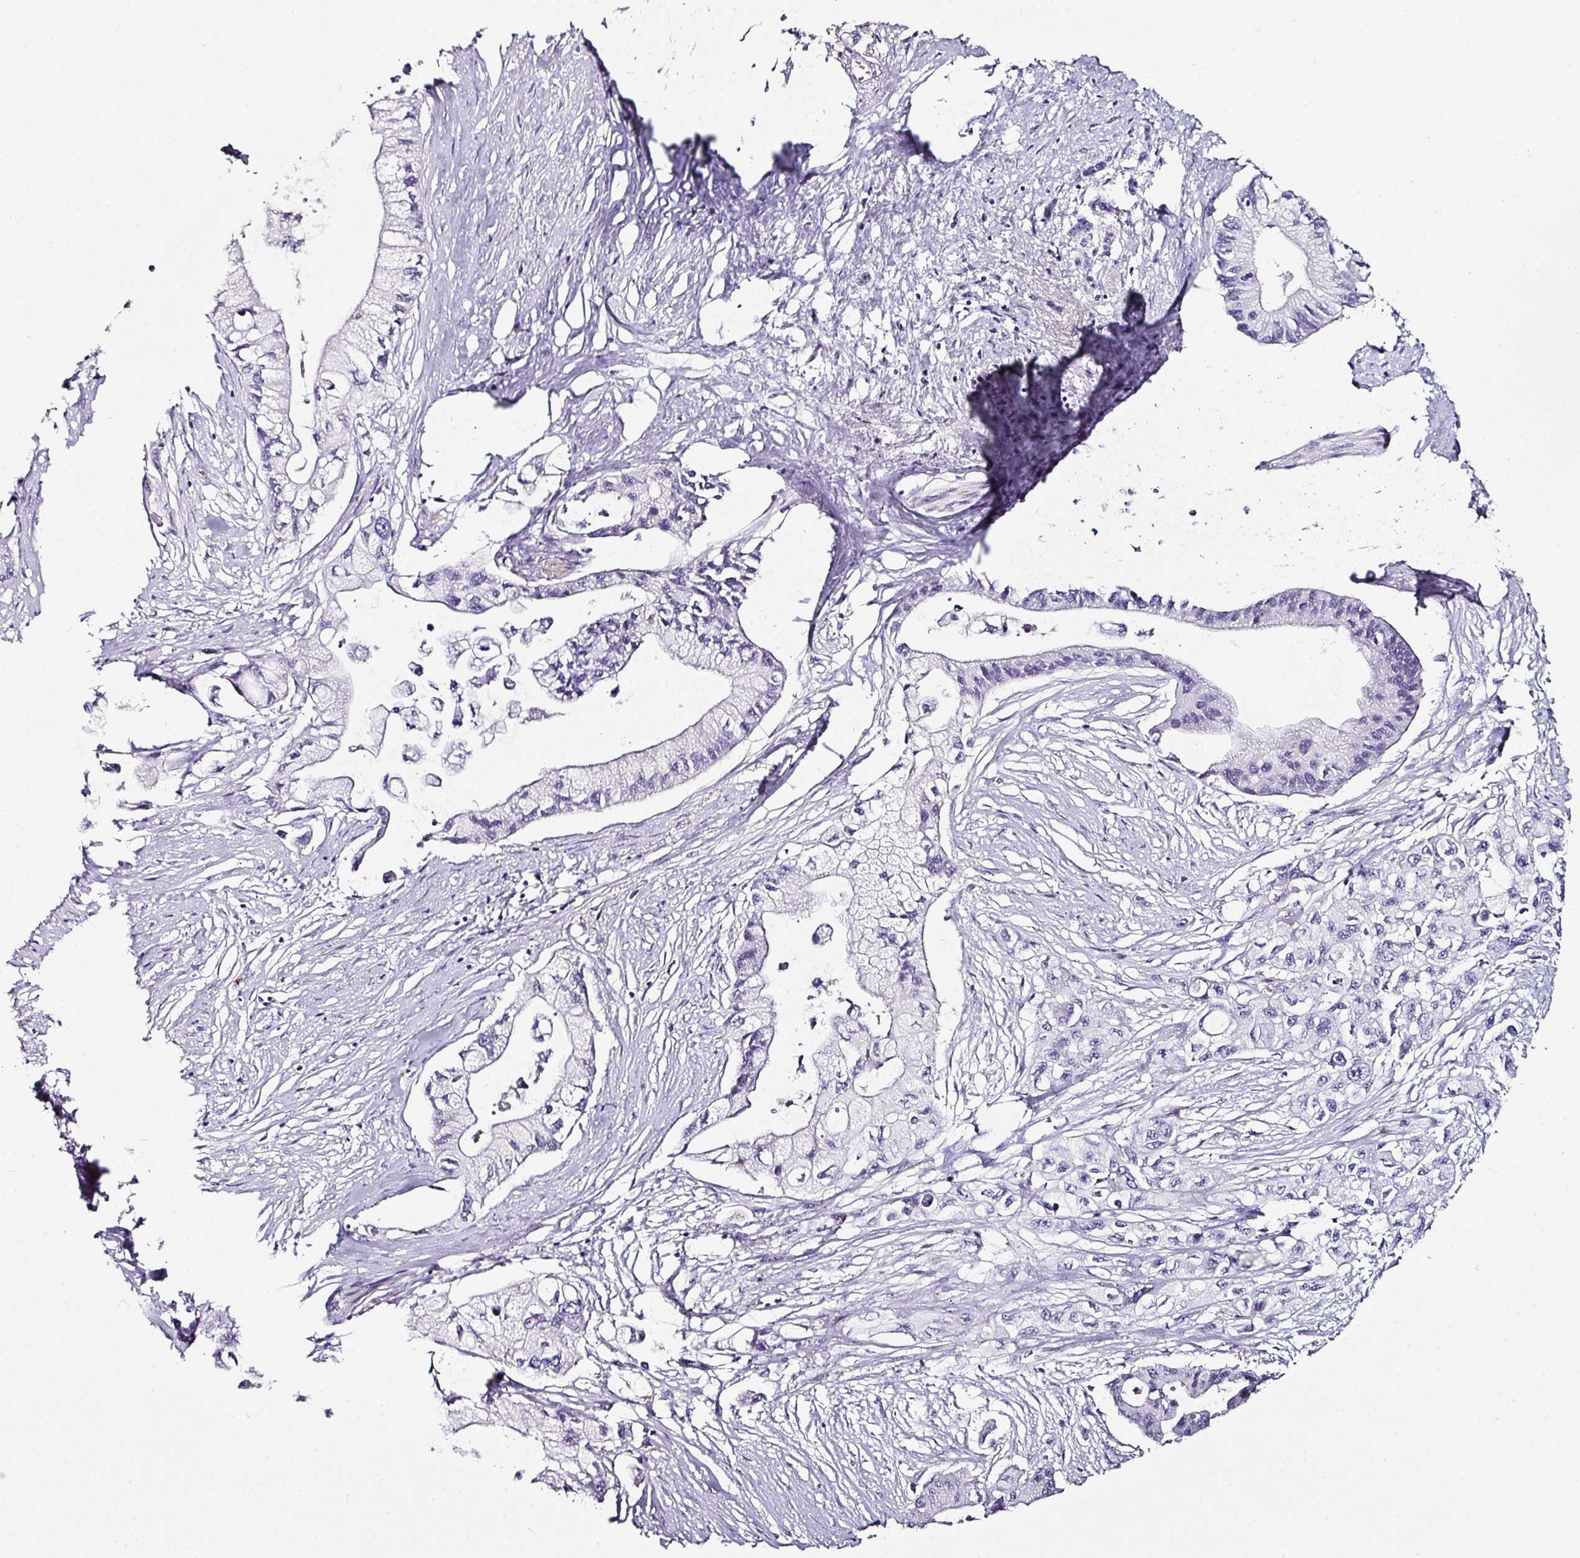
{"staining": {"intensity": "negative", "quantity": "none", "location": "none"}, "tissue": "pancreatic cancer", "cell_type": "Tumor cells", "image_type": "cancer", "snomed": [{"axis": "morphology", "description": "Adenocarcinoma, NOS"}, {"axis": "topography", "description": "Pancreas"}], "caption": "The histopathology image demonstrates no significant staining in tumor cells of pancreatic cancer (adenocarcinoma).", "gene": "TMPRSS9", "patient": {"sex": "male", "age": 61}}